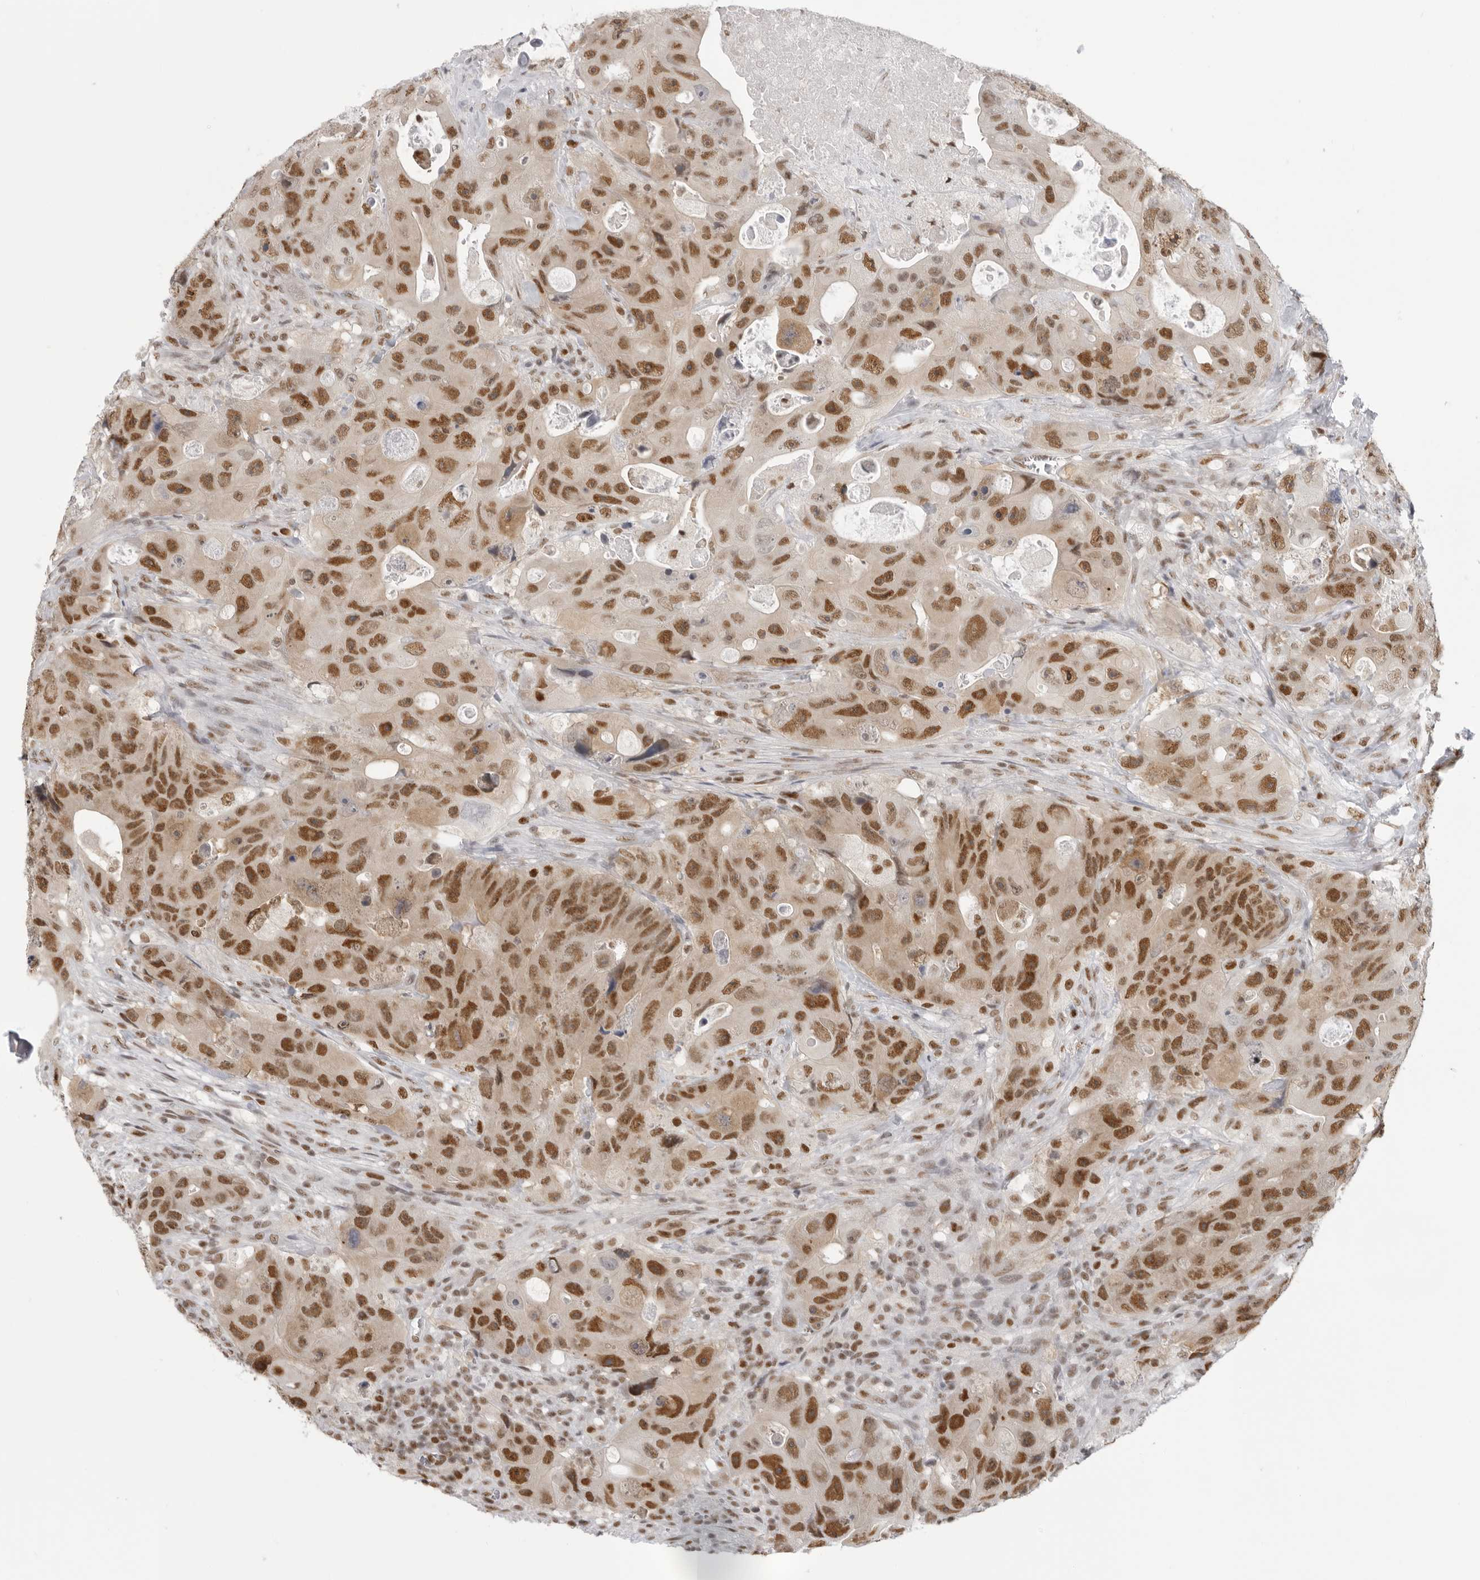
{"staining": {"intensity": "strong", "quantity": ">75%", "location": "nuclear"}, "tissue": "colorectal cancer", "cell_type": "Tumor cells", "image_type": "cancer", "snomed": [{"axis": "morphology", "description": "Adenocarcinoma, NOS"}, {"axis": "topography", "description": "Colon"}], "caption": "Immunohistochemistry (DAB (3,3'-diaminobenzidine)) staining of human colorectal cancer demonstrates strong nuclear protein staining in approximately >75% of tumor cells.", "gene": "RPA2", "patient": {"sex": "female", "age": 46}}